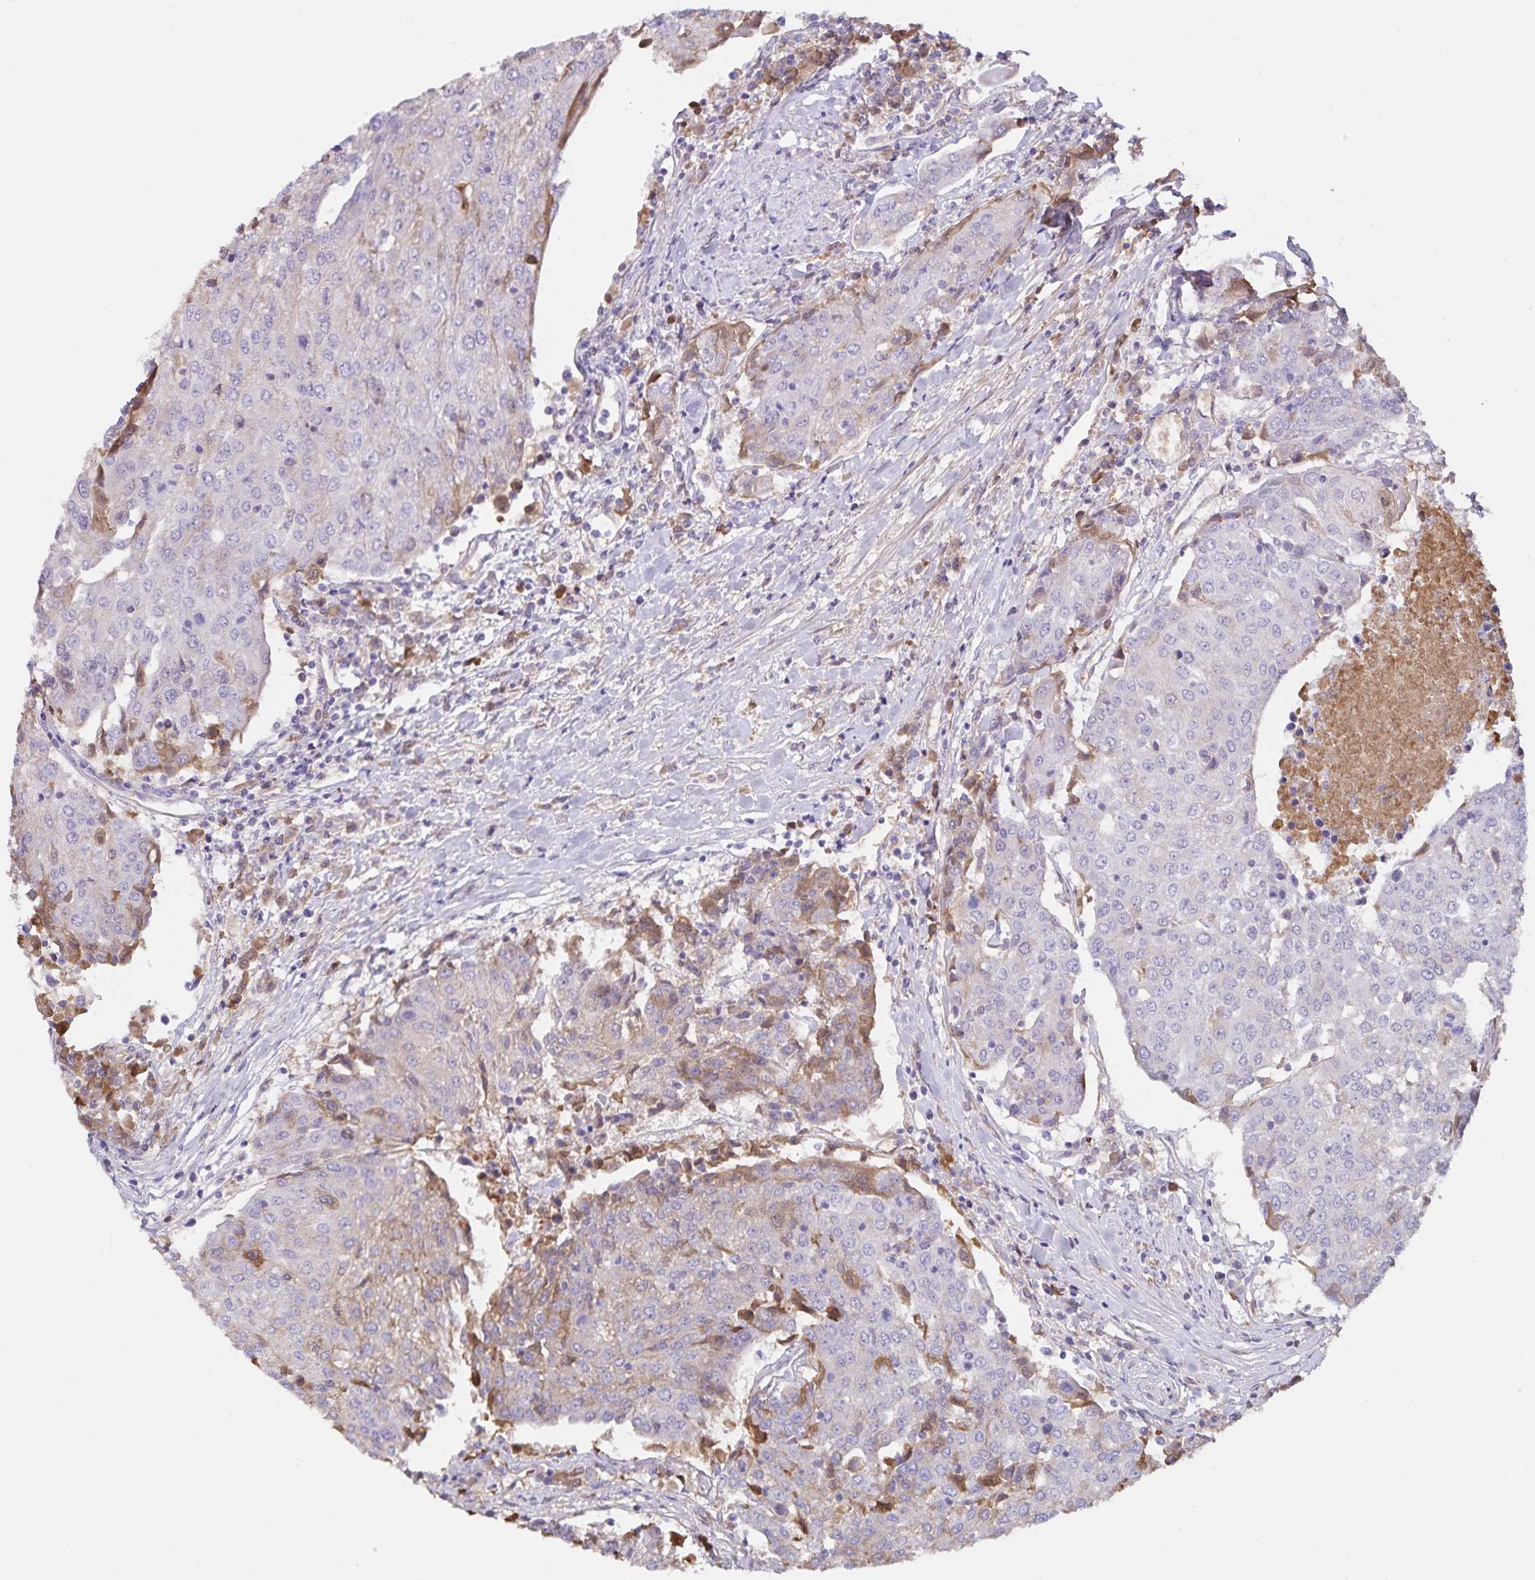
{"staining": {"intensity": "moderate", "quantity": "<25%", "location": "cytoplasmic/membranous"}, "tissue": "urothelial cancer", "cell_type": "Tumor cells", "image_type": "cancer", "snomed": [{"axis": "morphology", "description": "Urothelial carcinoma, High grade"}, {"axis": "topography", "description": "Urinary bladder"}], "caption": "Protein expression analysis of human urothelial cancer reveals moderate cytoplasmic/membranous positivity in approximately <25% of tumor cells.", "gene": "FGG", "patient": {"sex": "female", "age": 85}}